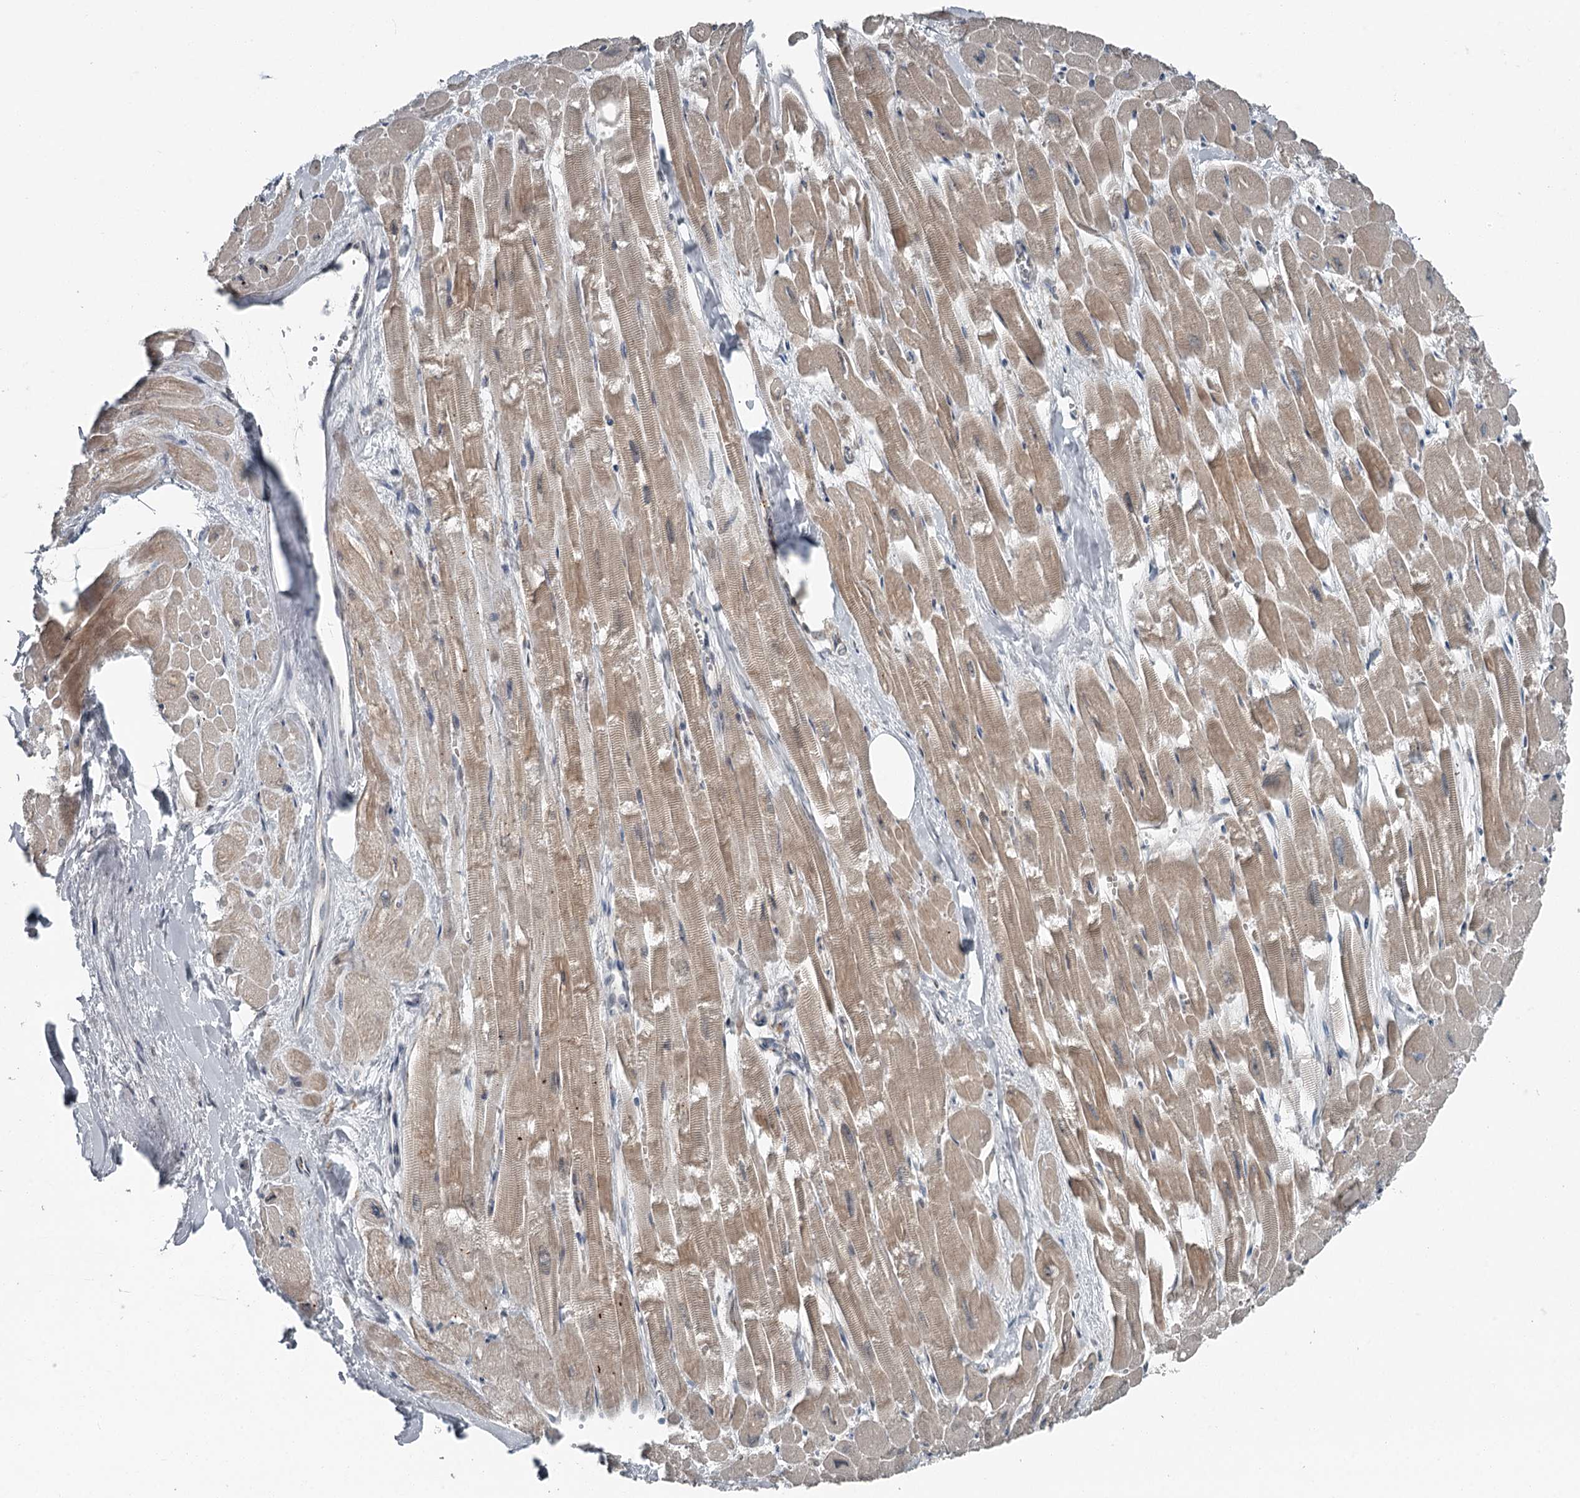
{"staining": {"intensity": "moderate", "quantity": ">75%", "location": "cytoplasmic/membranous"}, "tissue": "heart muscle", "cell_type": "Cardiomyocytes", "image_type": "normal", "snomed": [{"axis": "morphology", "description": "Normal tissue, NOS"}, {"axis": "topography", "description": "Heart"}], "caption": "Unremarkable heart muscle was stained to show a protein in brown. There is medium levels of moderate cytoplasmic/membranous expression in approximately >75% of cardiomyocytes. Nuclei are stained in blue.", "gene": "EXOSC1", "patient": {"sex": "male", "age": 54}}